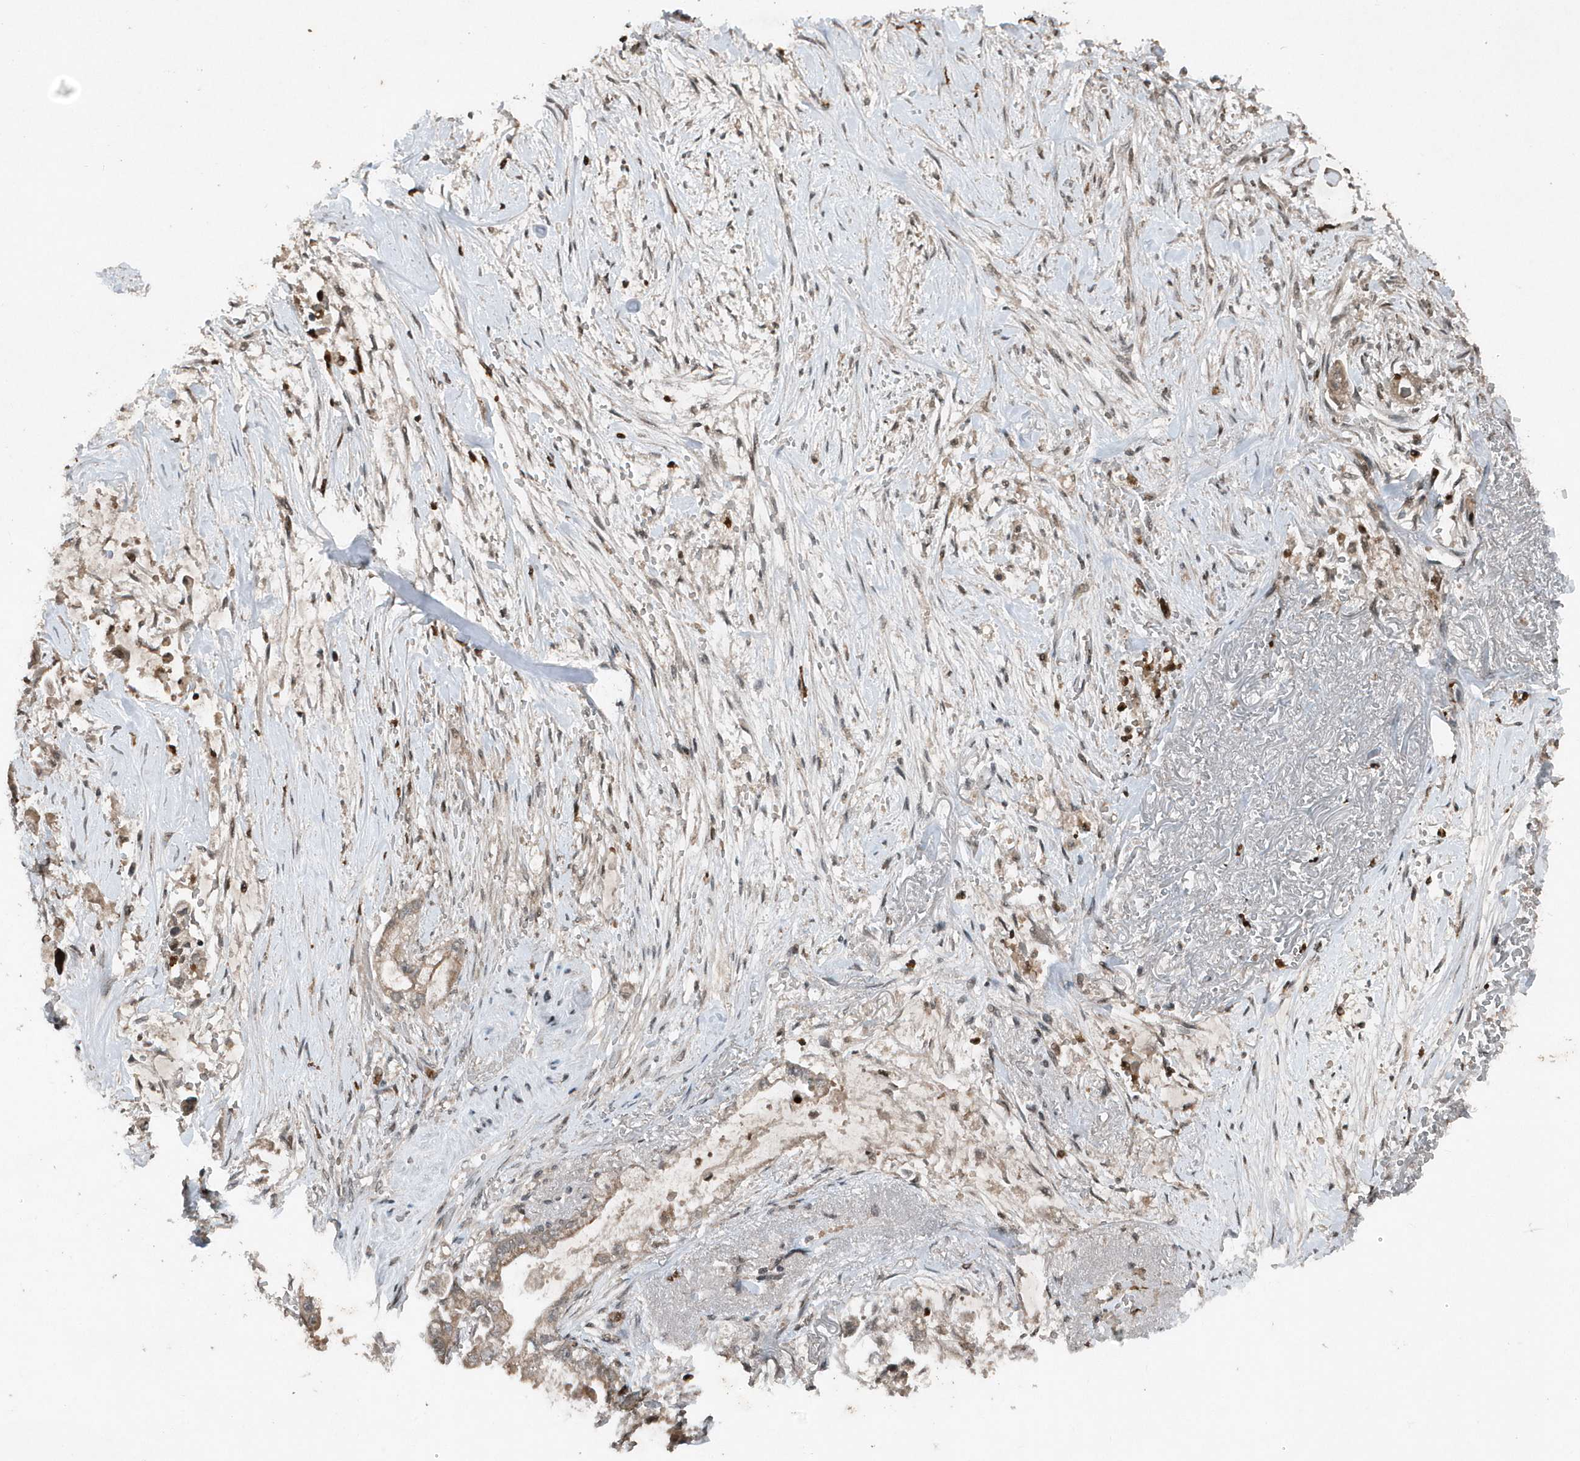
{"staining": {"intensity": "moderate", "quantity": ">75%", "location": "cytoplasmic/membranous"}, "tissue": "stomach cancer", "cell_type": "Tumor cells", "image_type": "cancer", "snomed": [{"axis": "morphology", "description": "Adenocarcinoma, NOS"}, {"axis": "topography", "description": "Stomach"}], "caption": "High-magnification brightfield microscopy of stomach adenocarcinoma stained with DAB (3,3'-diaminobenzidine) (brown) and counterstained with hematoxylin (blue). tumor cells exhibit moderate cytoplasmic/membranous expression is appreciated in about>75% of cells.", "gene": "EIF2B1", "patient": {"sex": "male", "age": 62}}